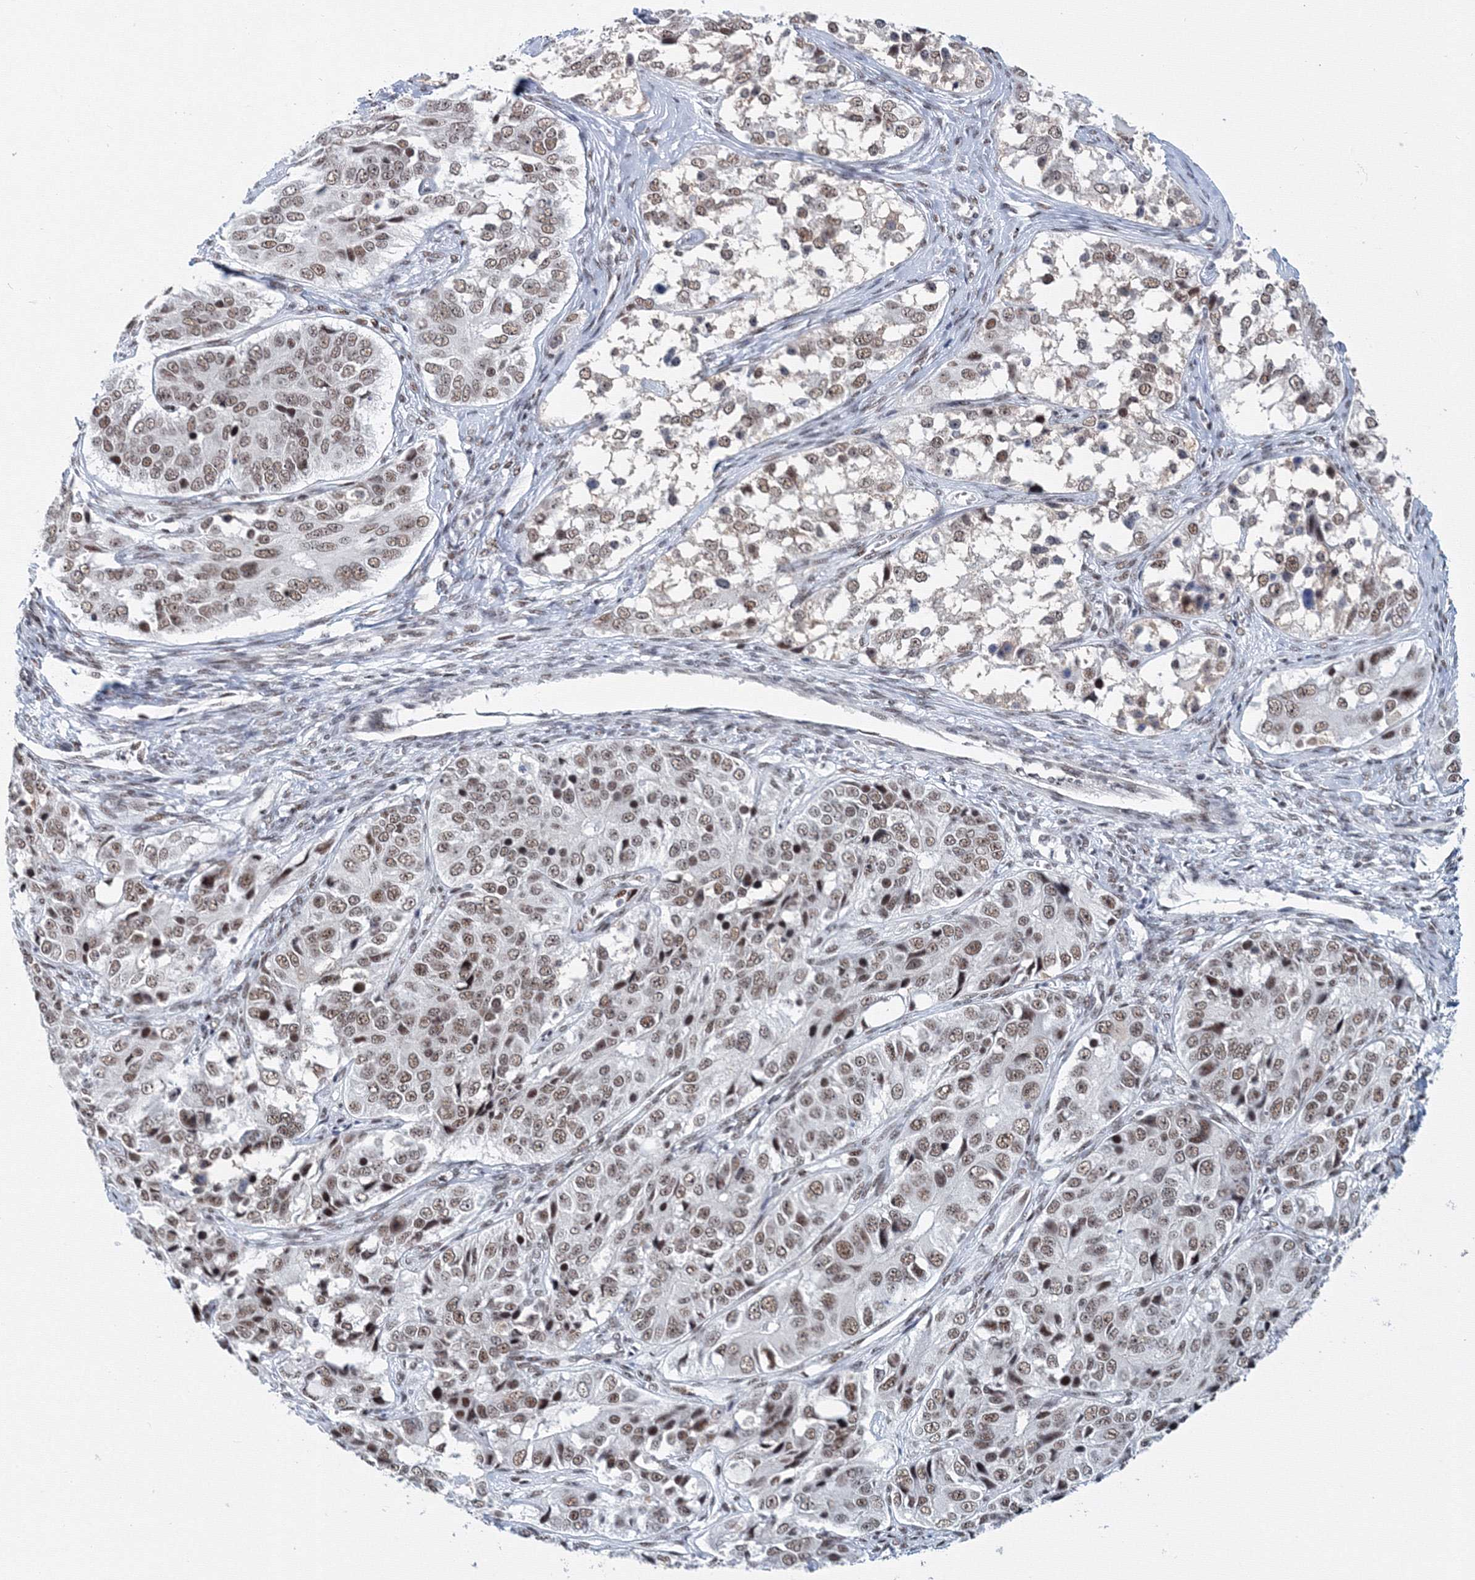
{"staining": {"intensity": "moderate", "quantity": ">75%", "location": "nuclear"}, "tissue": "ovarian cancer", "cell_type": "Tumor cells", "image_type": "cancer", "snomed": [{"axis": "morphology", "description": "Carcinoma, endometroid"}, {"axis": "topography", "description": "Ovary"}], "caption": "Ovarian cancer (endometroid carcinoma) tissue displays moderate nuclear expression in about >75% of tumor cells, visualized by immunohistochemistry. (brown staining indicates protein expression, while blue staining denotes nuclei).", "gene": "SF3B6", "patient": {"sex": "female", "age": 51}}